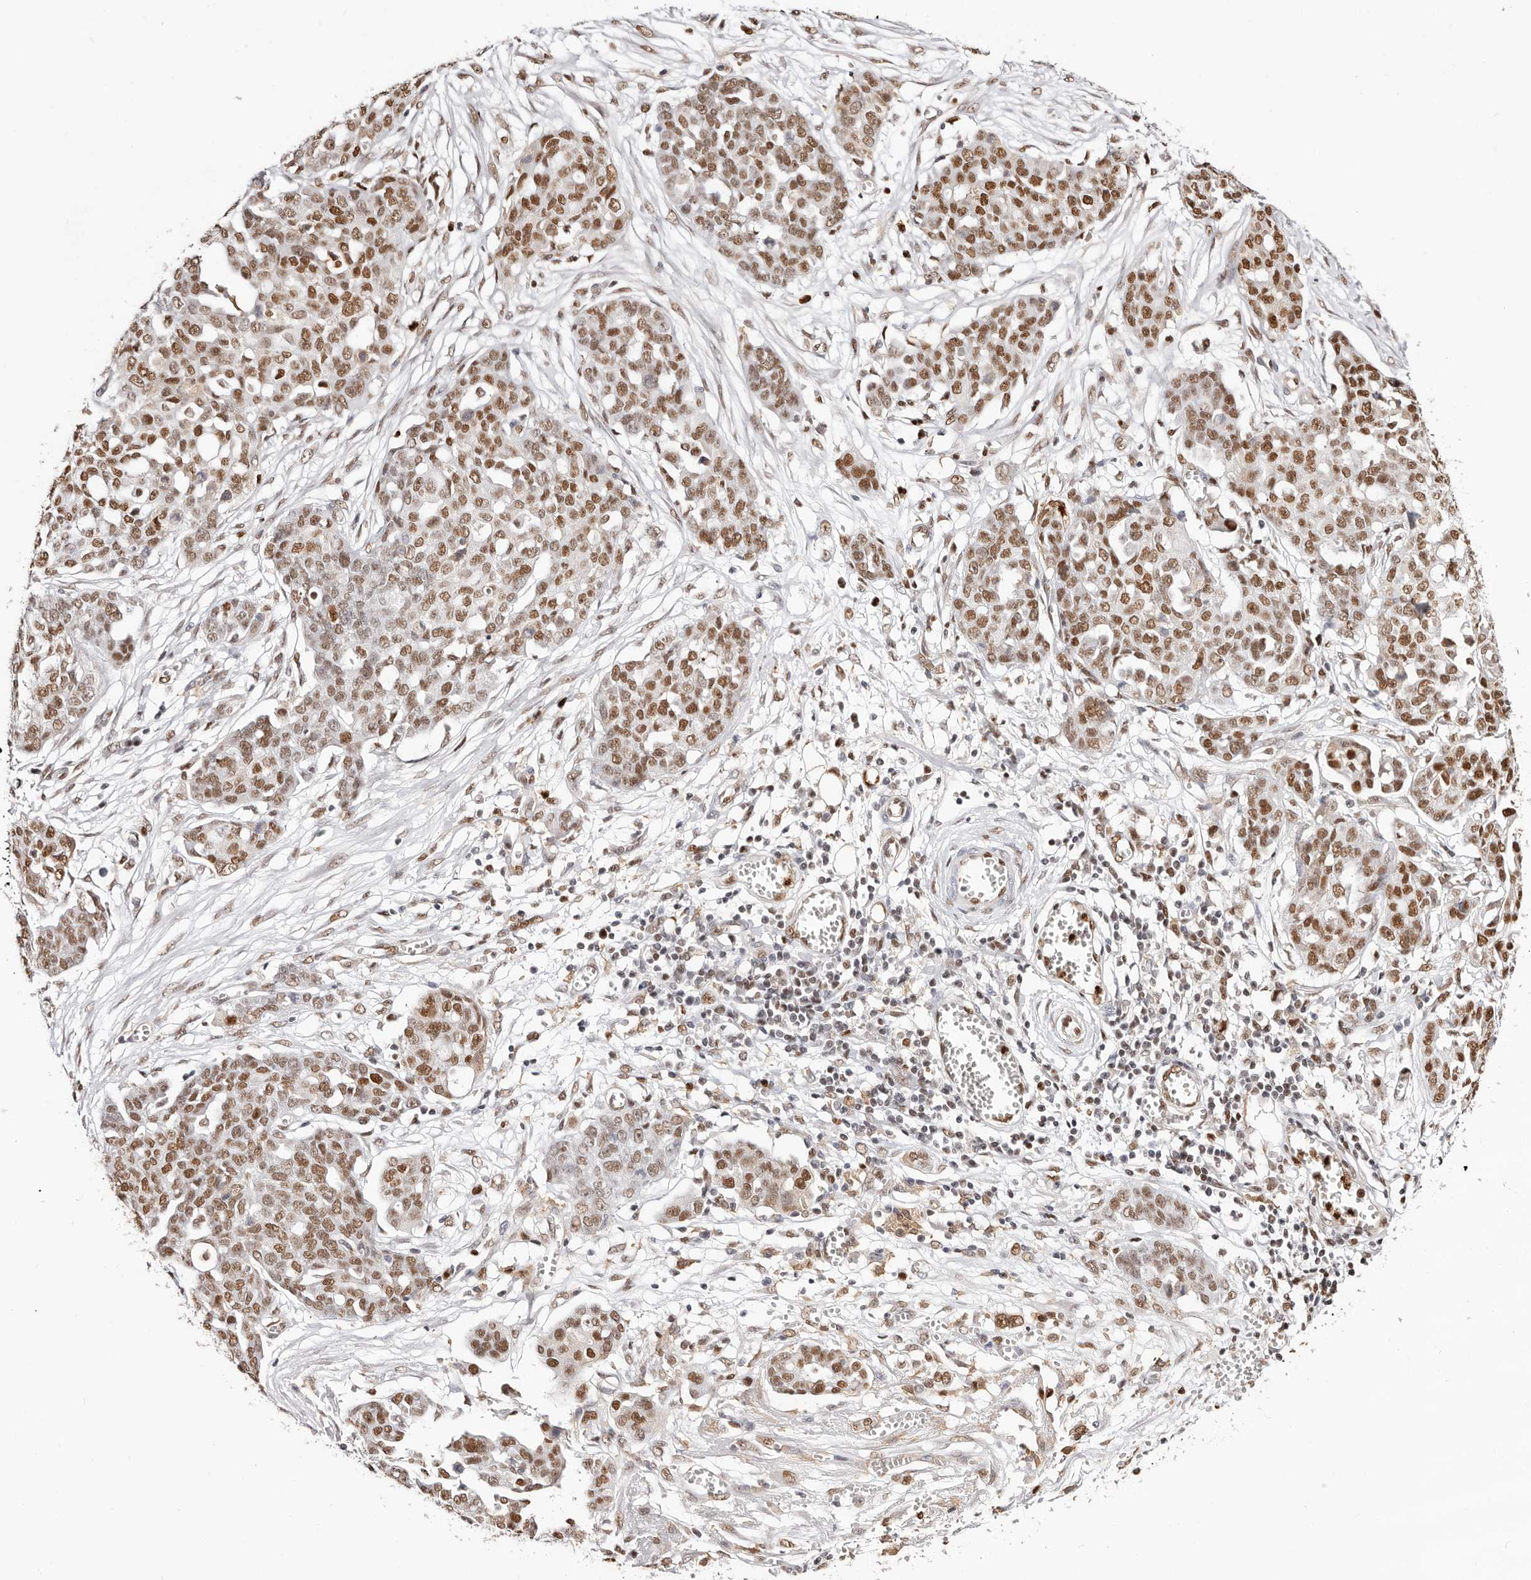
{"staining": {"intensity": "moderate", "quantity": ">75%", "location": "nuclear"}, "tissue": "ovarian cancer", "cell_type": "Tumor cells", "image_type": "cancer", "snomed": [{"axis": "morphology", "description": "Cystadenocarcinoma, serous, NOS"}, {"axis": "topography", "description": "Soft tissue"}, {"axis": "topography", "description": "Ovary"}], "caption": "Serous cystadenocarcinoma (ovarian) stained with a brown dye shows moderate nuclear positive expression in approximately >75% of tumor cells.", "gene": "TKT", "patient": {"sex": "female", "age": 57}}